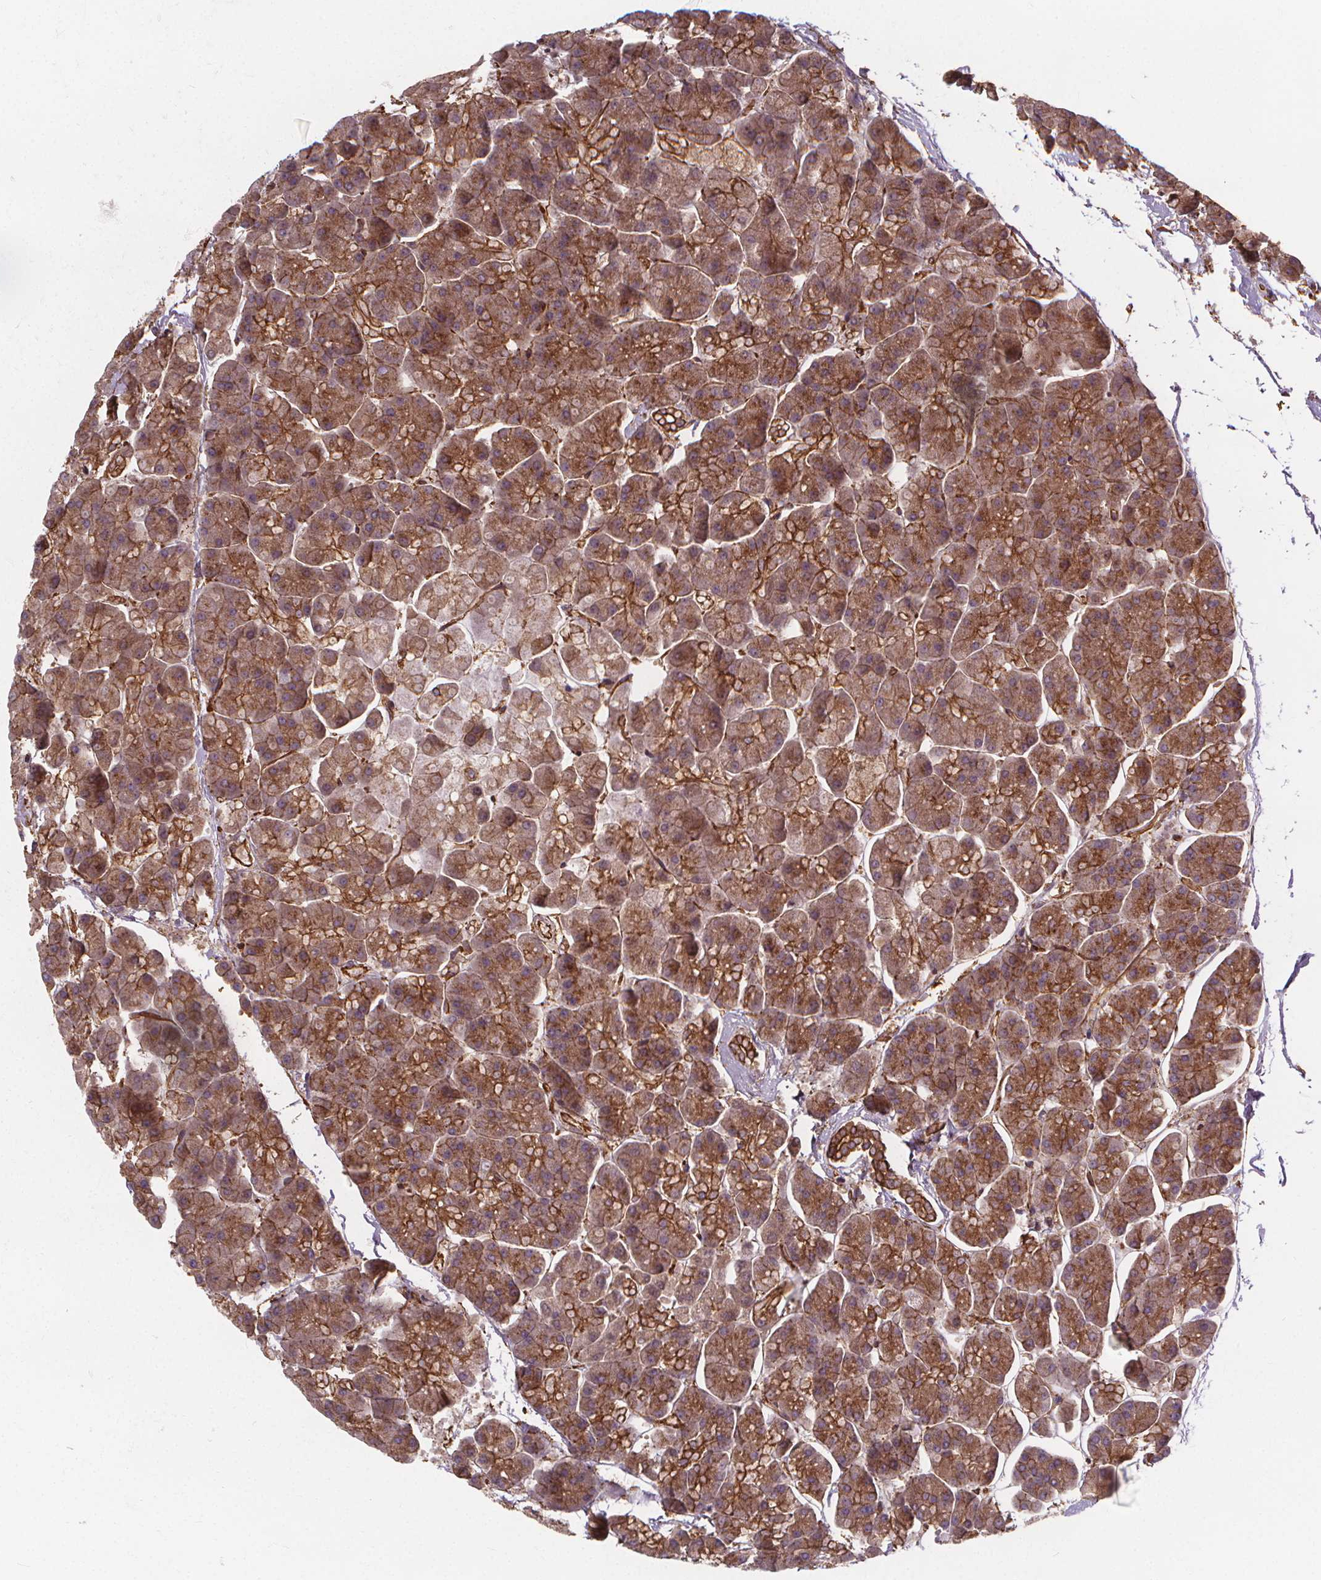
{"staining": {"intensity": "moderate", "quantity": ">75%", "location": "cytoplasmic/membranous"}, "tissue": "pancreas", "cell_type": "Exocrine glandular cells", "image_type": "normal", "snomed": [{"axis": "morphology", "description": "Normal tissue, NOS"}, {"axis": "topography", "description": "Pancreas"}, {"axis": "topography", "description": "Peripheral nerve tissue"}], "caption": "Protein expression by immunohistochemistry (IHC) displays moderate cytoplasmic/membranous positivity in about >75% of exocrine glandular cells in normal pancreas. The protein of interest is stained brown, and the nuclei are stained in blue (DAB (3,3'-diaminobenzidine) IHC with brightfield microscopy, high magnification).", "gene": "CLINT1", "patient": {"sex": "male", "age": 54}}